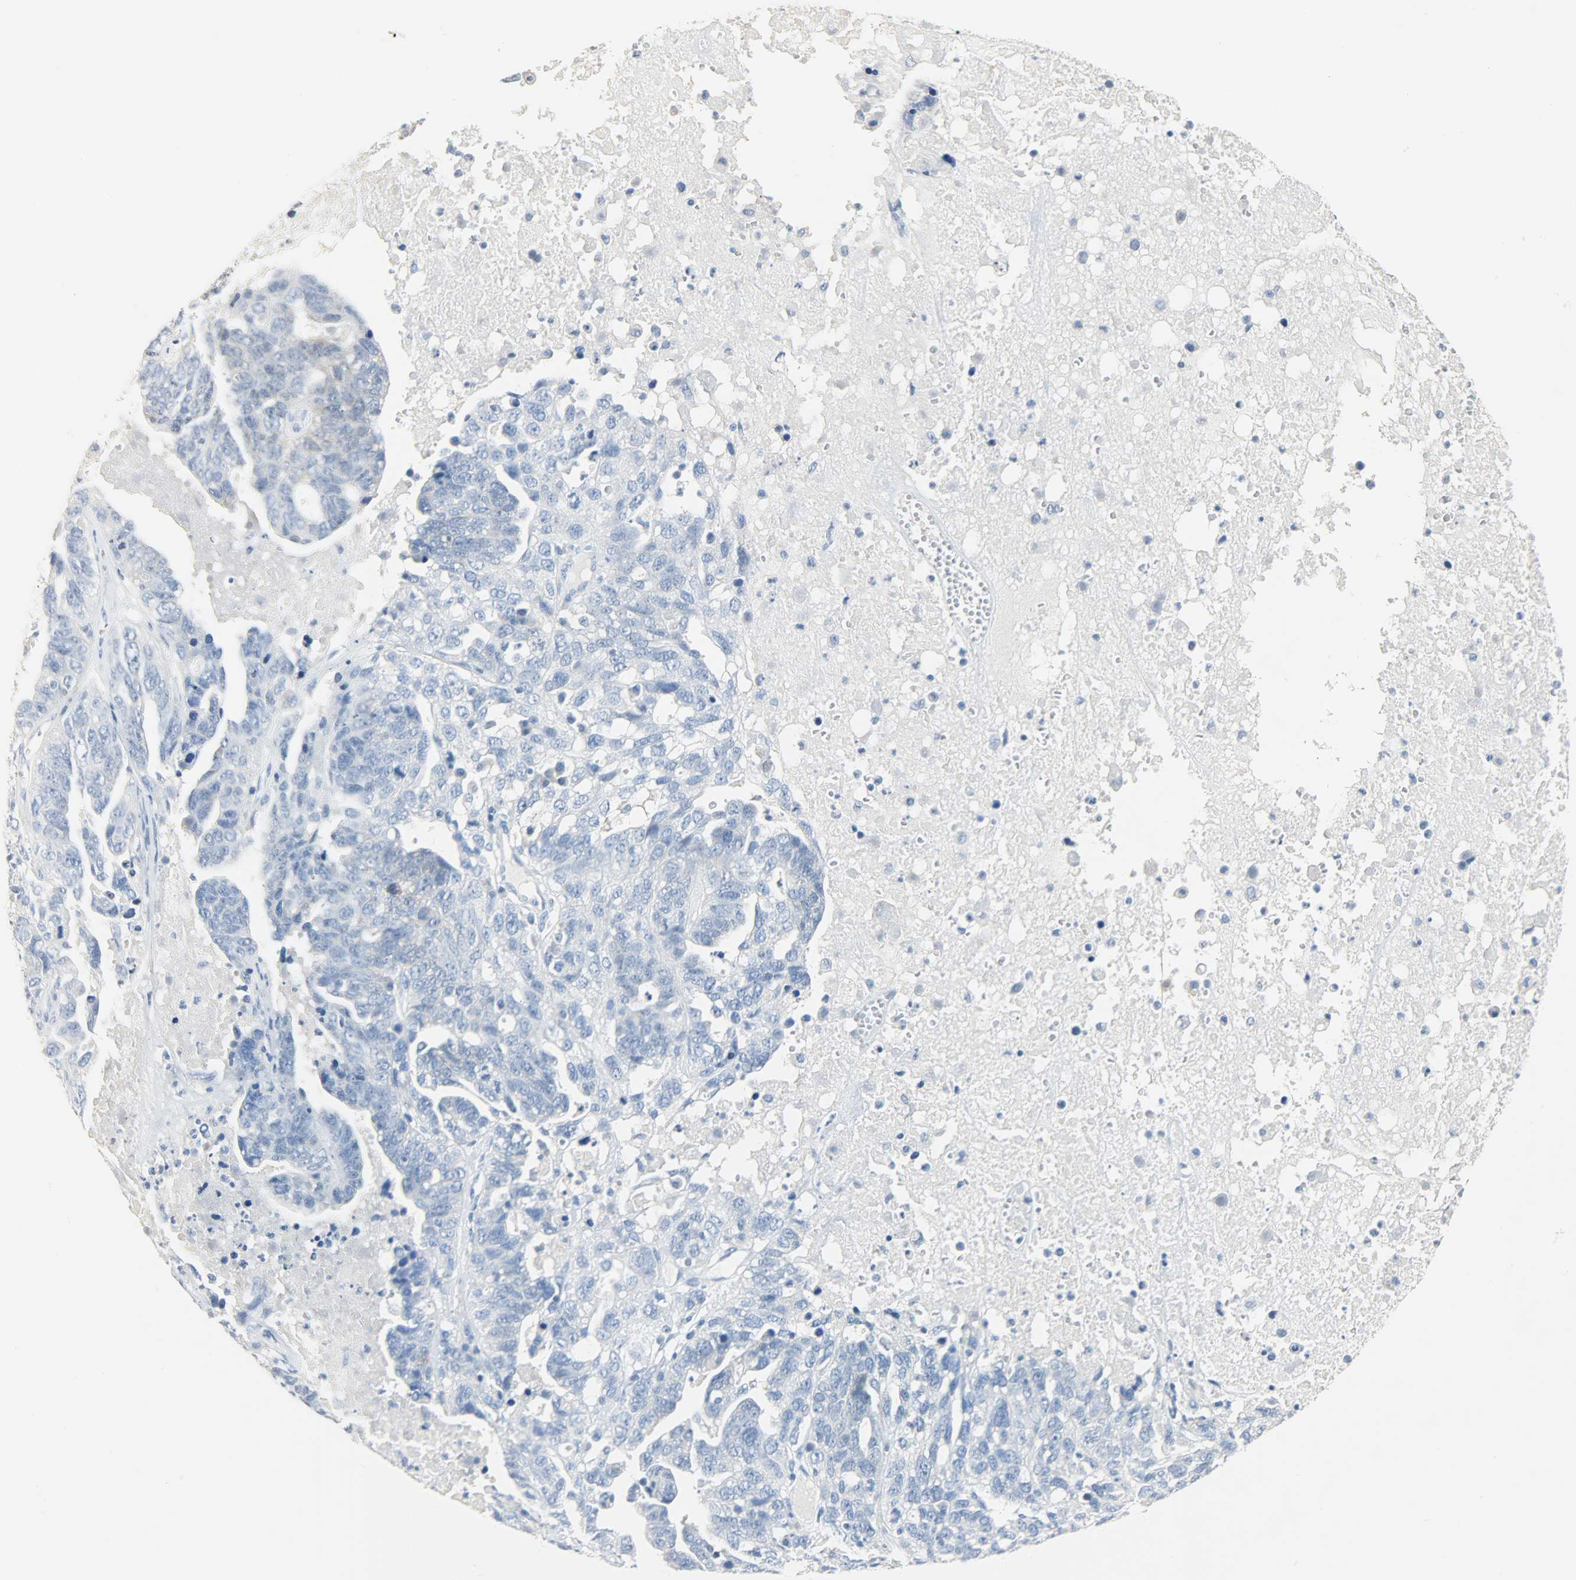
{"staining": {"intensity": "negative", "quantity": "none", "location": "none"}, "tissue": "ovarian cancer", "cell_type": "Tumor cells", "image_type": "cancer", "snomed": [{"axis": "morphology", "description": "Cystadenocarcinoma, serous, NOS"}, {"axis": "topography", "description": "Ovary"}], "caption": "This is a histopathology image of IHC staining of ovarian cancer, which shows no staining in tumor cells. (Brightfield microscopy of DAB immunohistochemistry (IHC) at high magnification).", "gene": "CA3", "patient": {"sex": "female", "age": 71}}